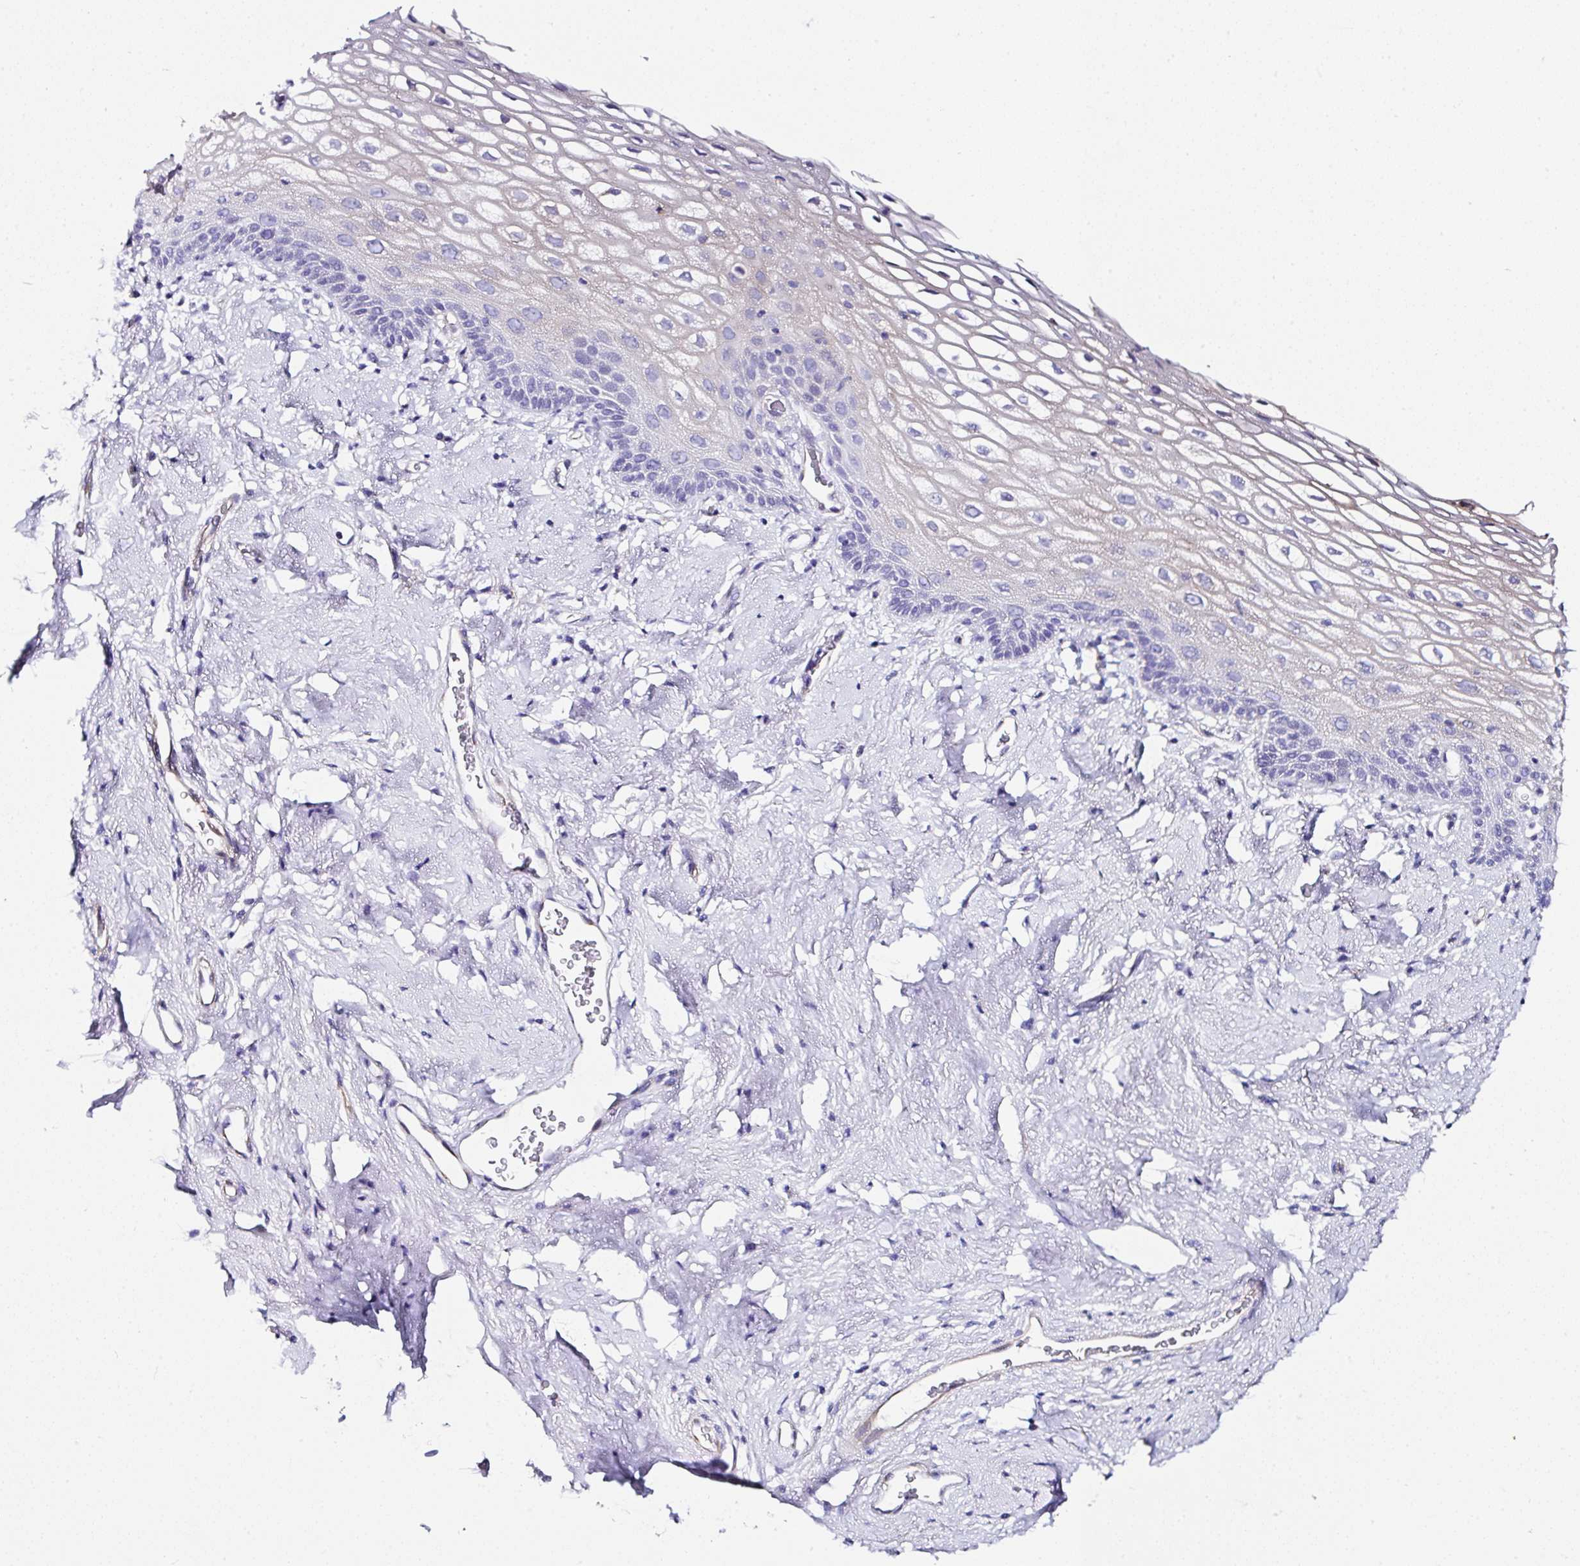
{"staining": {"intensity": "negative", "quantity": "none", "location": "none"}, "tissue": "vagina", "cell_type": "Squamous epithelial cells", "image_type": "normal", "snomed": [{"axis": "morphology", "description": "Normal tissue, NOS"}, {"axis": "morphology", "description": "Adenocarcinoma, NOS"}, {"axis": "topography", "description": "Rectum"}, {"axis": "topography", "description": "Vagina"}, {"axis": "topography", "description": "Peripheral nerve tissue"}], "caption": "Squamous epithelial cells show no significant expression in benign vagina. (DAB immunohistochemistry (IHC), high magnification).", "gene": "TMPRSS11E", "patient": {"sex": "female", "age": 71}}